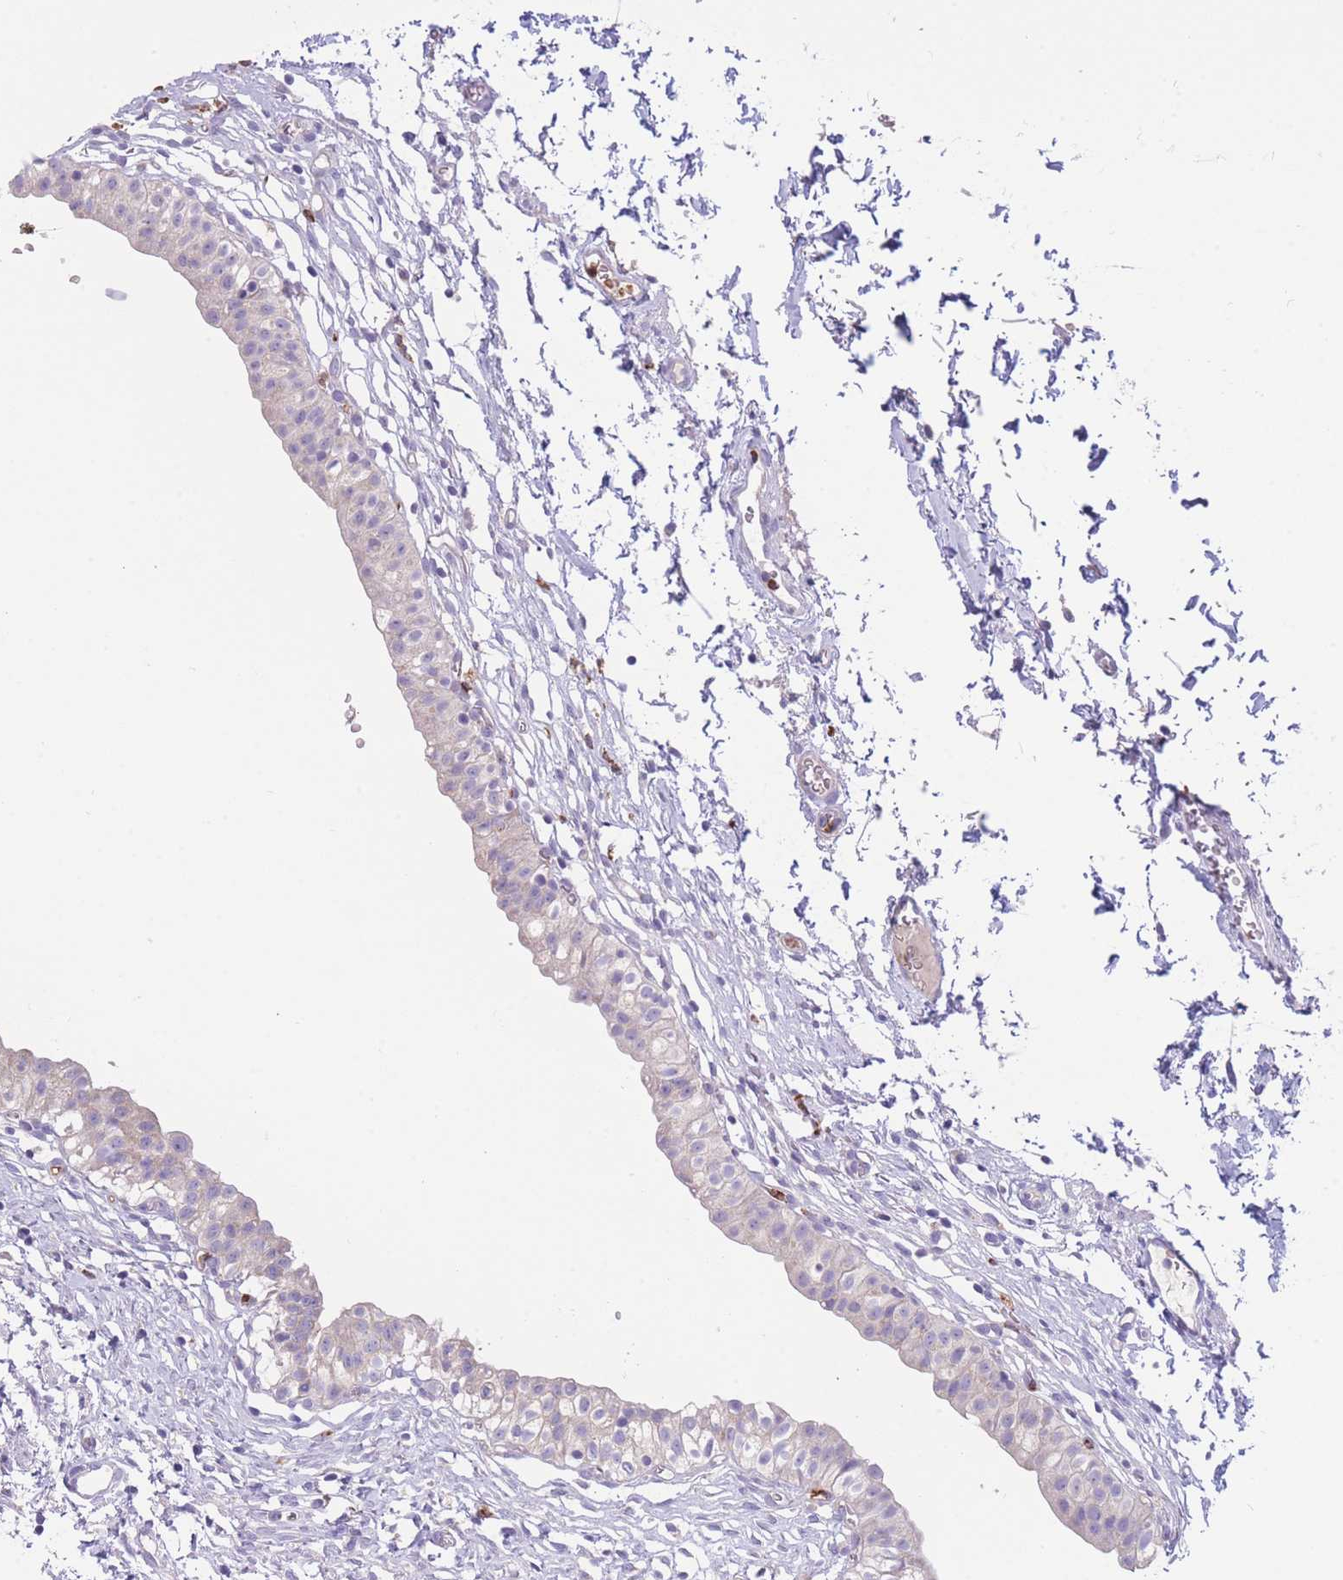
{"staining": {"intensity": "negative", "quantity": "none", "location": "none"}, "tissue": "urinary bladder", "cell_type": "Urothelial cells", "image_type": "normal", "snomed": [{"axis": "morphology", "description": "Normal tissue, NOS"}, {"axis": "topography", "description": "Urinary bladder"}, {"axis": "topography", "description": "Peripheral nerve tissue"}], "caption": "High magnification brightfield microscopy of benign urinary bladder stained with DAB (brown) and counterstained with hematoxylin (blue): urothelial cells show no significant expression.", "gene": "CENPM", "patient": {"sex": "male", "age": 55}}